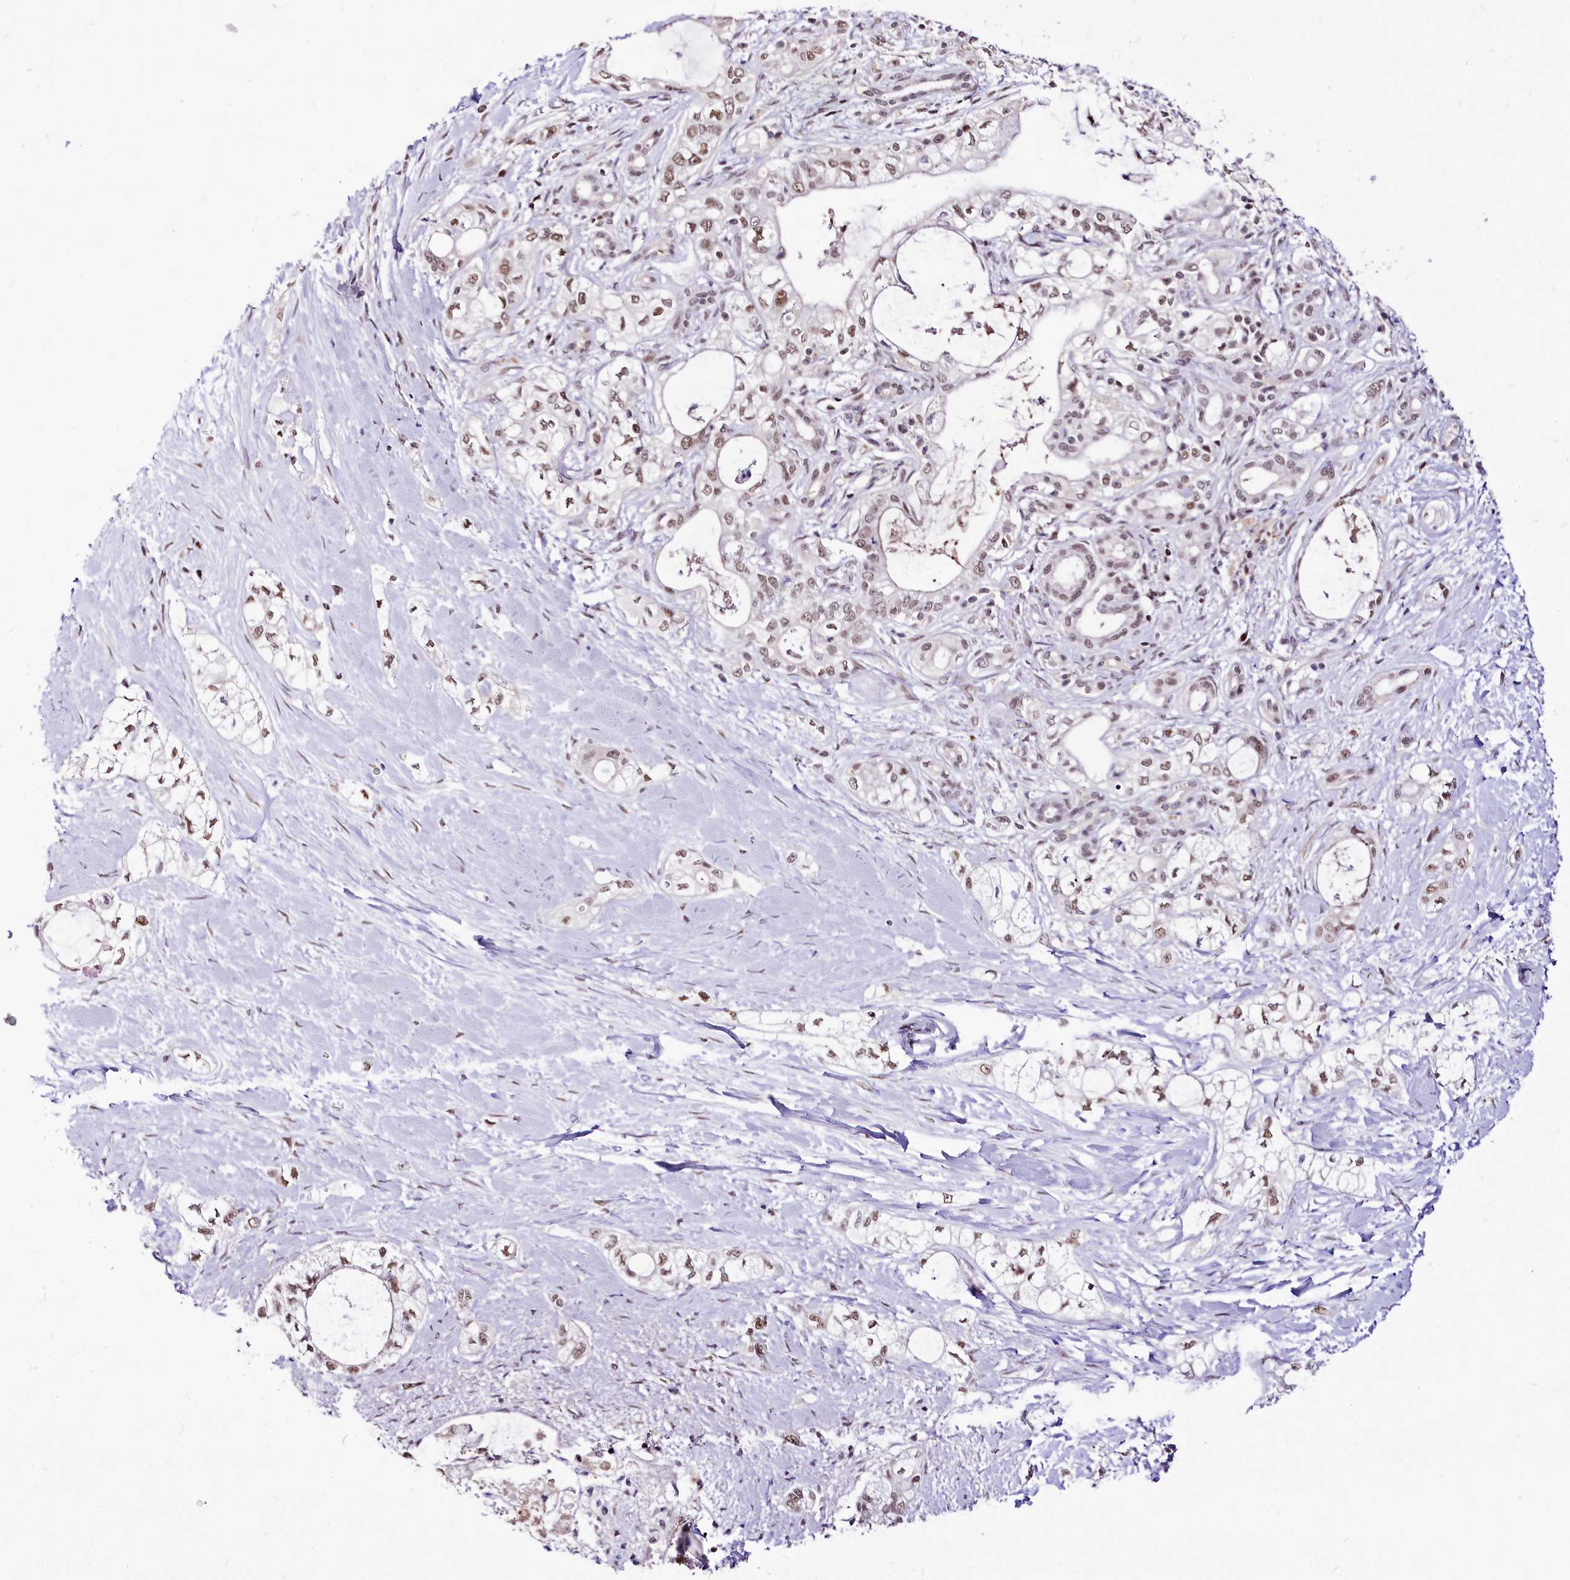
{"staining": {"intensity": "weak", "quantity": ">75%", "location": "nuclear"}, "tissue": "pancreatic cancer", "cell_type": "Tumor cells", "image_type": "cancer", "snomed": [{"axis": "morphology", "description": "Adenocarcinoma, NOS"}, {"axis": "topography", "description": "Pancreas"}], "caption": "Protein staining displays weak nuclear positivity in approximately >75% of tumor cells in pancreatic adenocarcinoma.", "gene": "POLA2", "patient": {"sex": "male", "age": 70}}